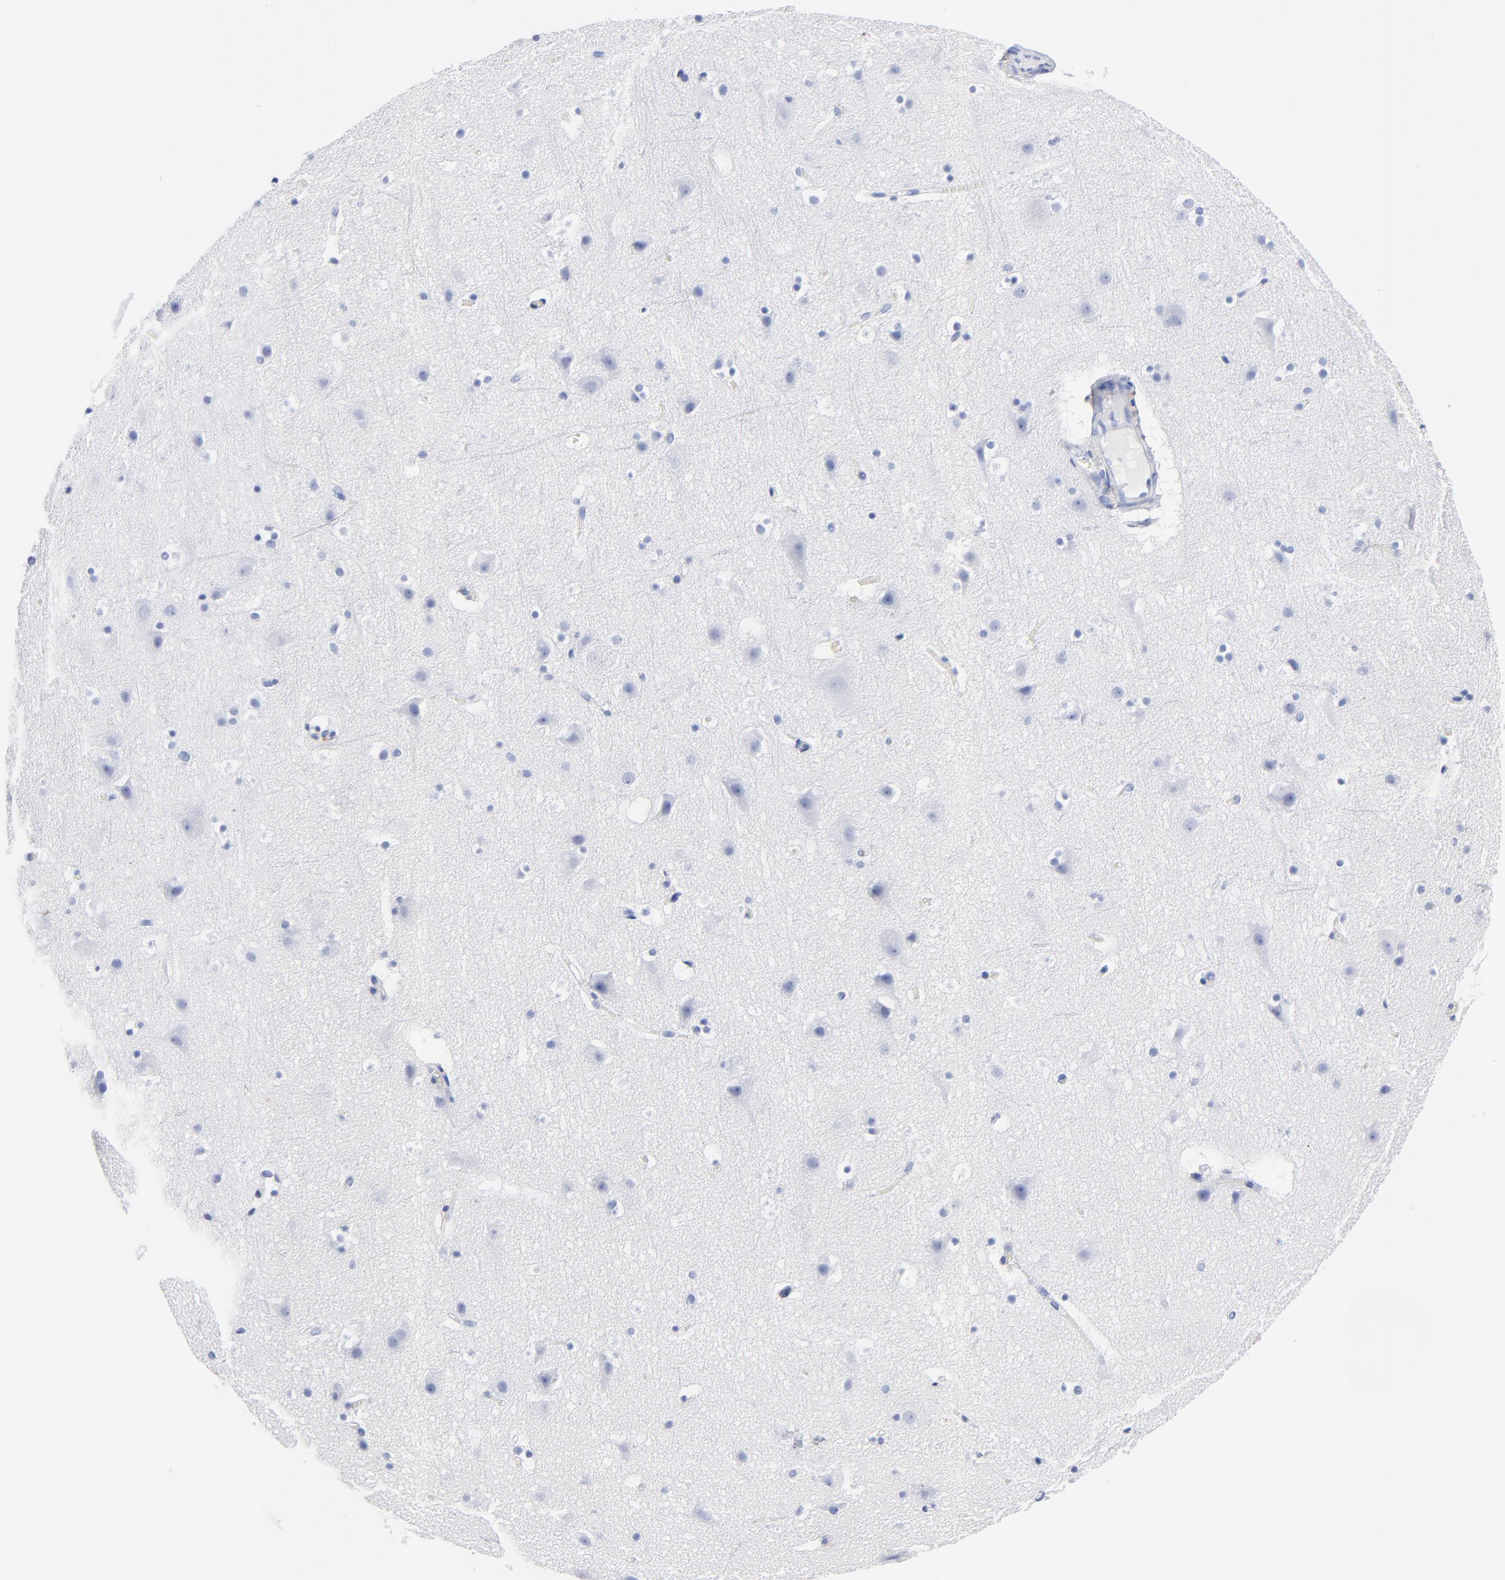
{"staining": {"intensity": "negative", "quantity": "none", "location": "none"}, "tissue": "cerebral cortex", "cell_type": "Endothelial cells", "image_type": "normal", "snomed": [{"axis": "morphology", "description": "Normal tissue, NOS"}, {"axis": "topography", "description": "Cerebral cortex"}], "caption": "Cerebral cortex stained for a protein using immunohistochemistry (IHC) shows no staining endothelial cells.", "gene": "CPVL", "patient": {"sex": "male", "age": 45}}